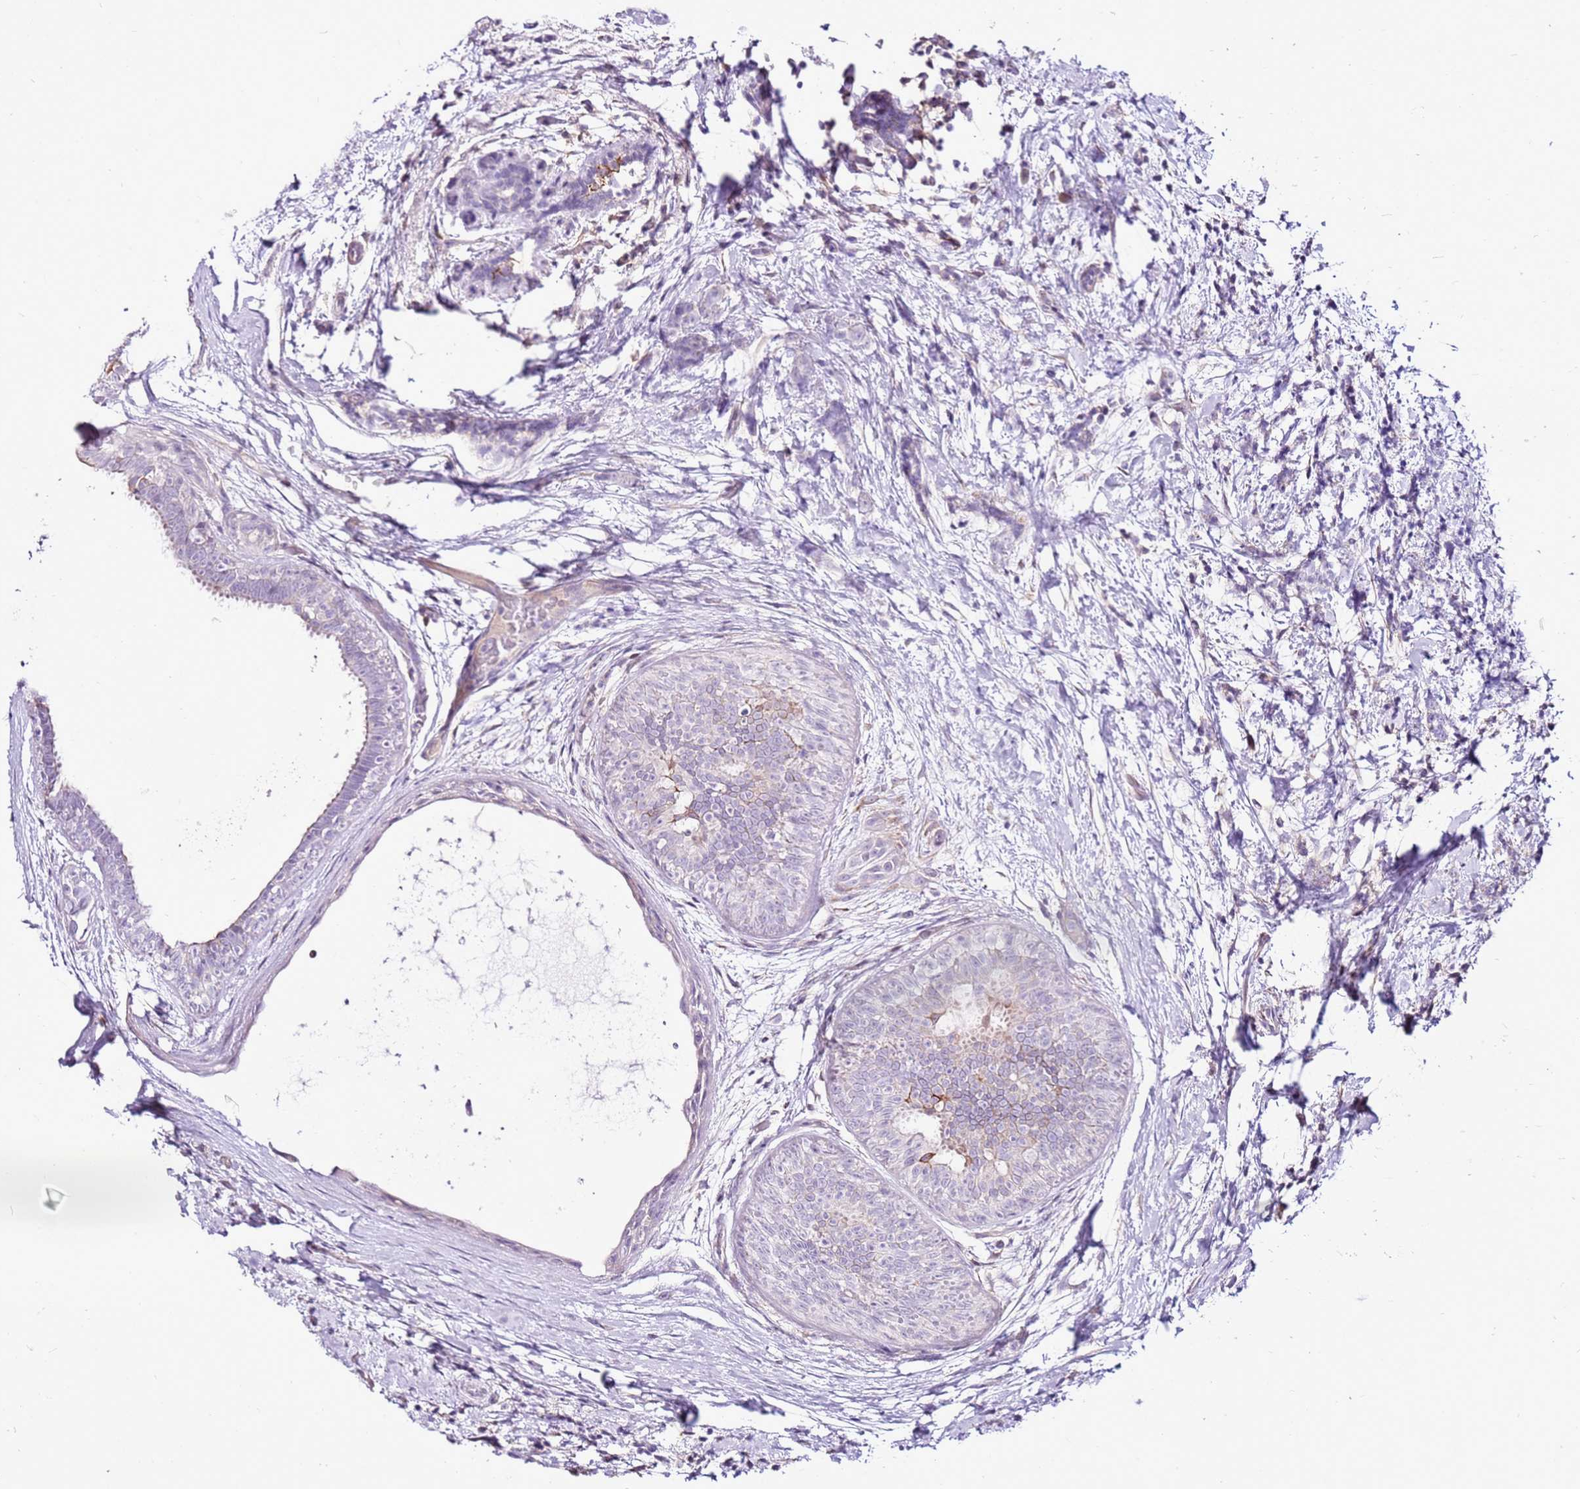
{"staining": {"intensity": "negative", "quantity": "none", "location": "none"}, "tissue": "breast cancer", "cell_type": "Tumor cells", "image_type": "cancer", "snomed": [{"axis": "morphology", "description": "Lobular carcinoma"}, {"axis": "topography", "description": "Breast"}], "caption": "Tumor cells show no significant expression in breast cancer.", "gene": "SLC38A5", "patient": {"sex": "female", "age": 58}}